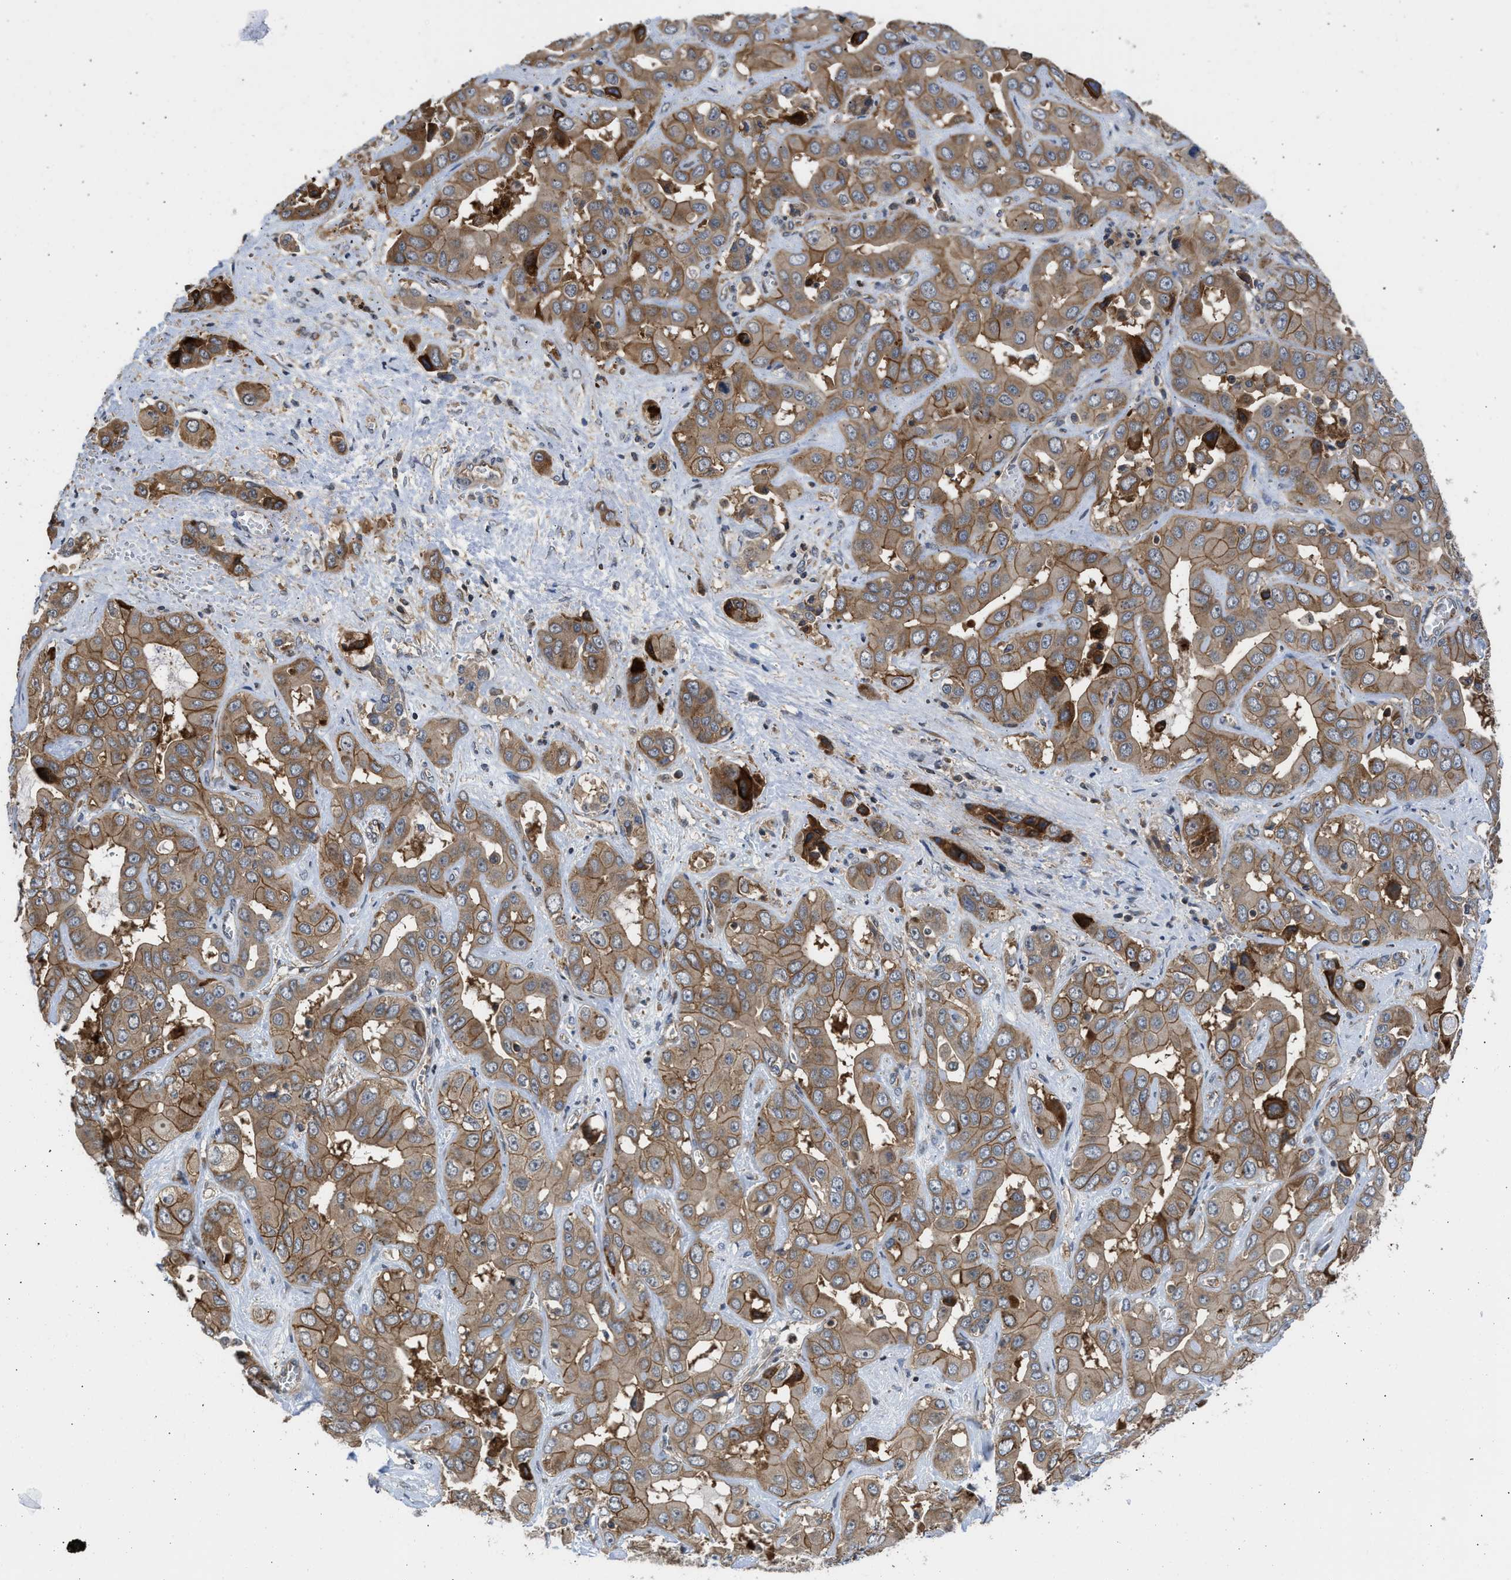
{"staining": {"intensity": "moderate", "quantity": ">75%", "location": "cytoplasmic/membranous"}, "tissue": "liver cancer", "cell_type": "Tumor cells", "image_type": "cancer", "snomed": [{"axis": "morphology", "description": "Cholangiocarcinoma"}, {"axis": "topography", "description": "Liver"}], "caption": "Human liver cancer (cholangiocarcinoma) stained for a protein (brown) displays moderate cytoplasmic/membranous positive expression in about >75% of tumor cells.", "gene": "GPATCH2L", "patient": {"sex": "female", "age": 52}}